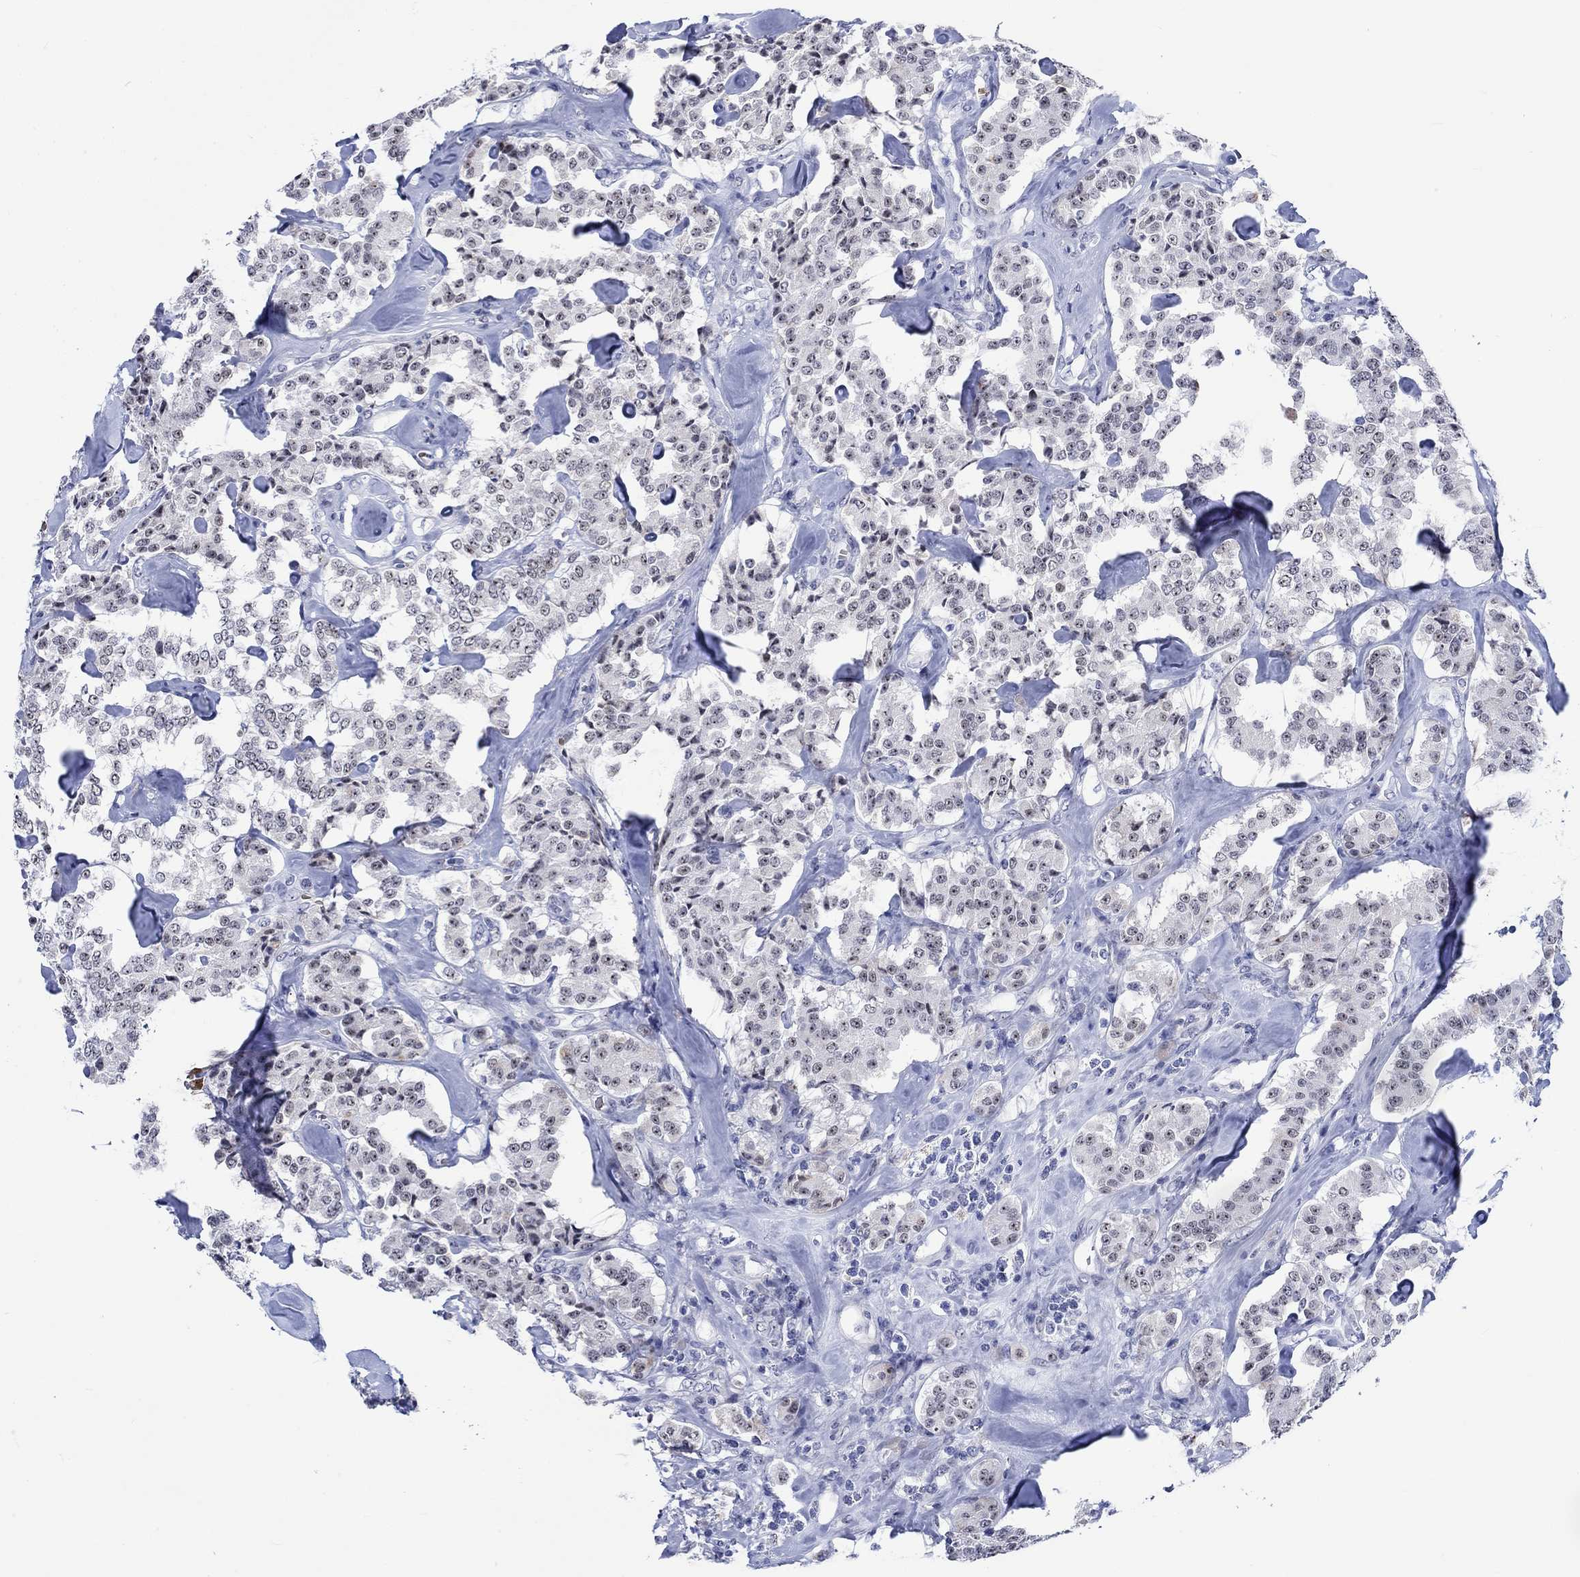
{"staining": {"intensity": "moderate", "quantity": "<25%", "location": "nuclear"}, "tissue": "carcinoid", "cell_type": "Tumor cells", "image_type": "cancer", "snomed": [{"axis": "morphology", "description": "Carcinoid, malignant, NOS"}, {"axis": "topography", "description": "Pancreas"}], "caption": "Tumor cells display low levels of moderate nuclear staining in about <25% of cells in carcinoid.", "gene": "ZNF446", "patient": {"sex": "male", "age": 41}}